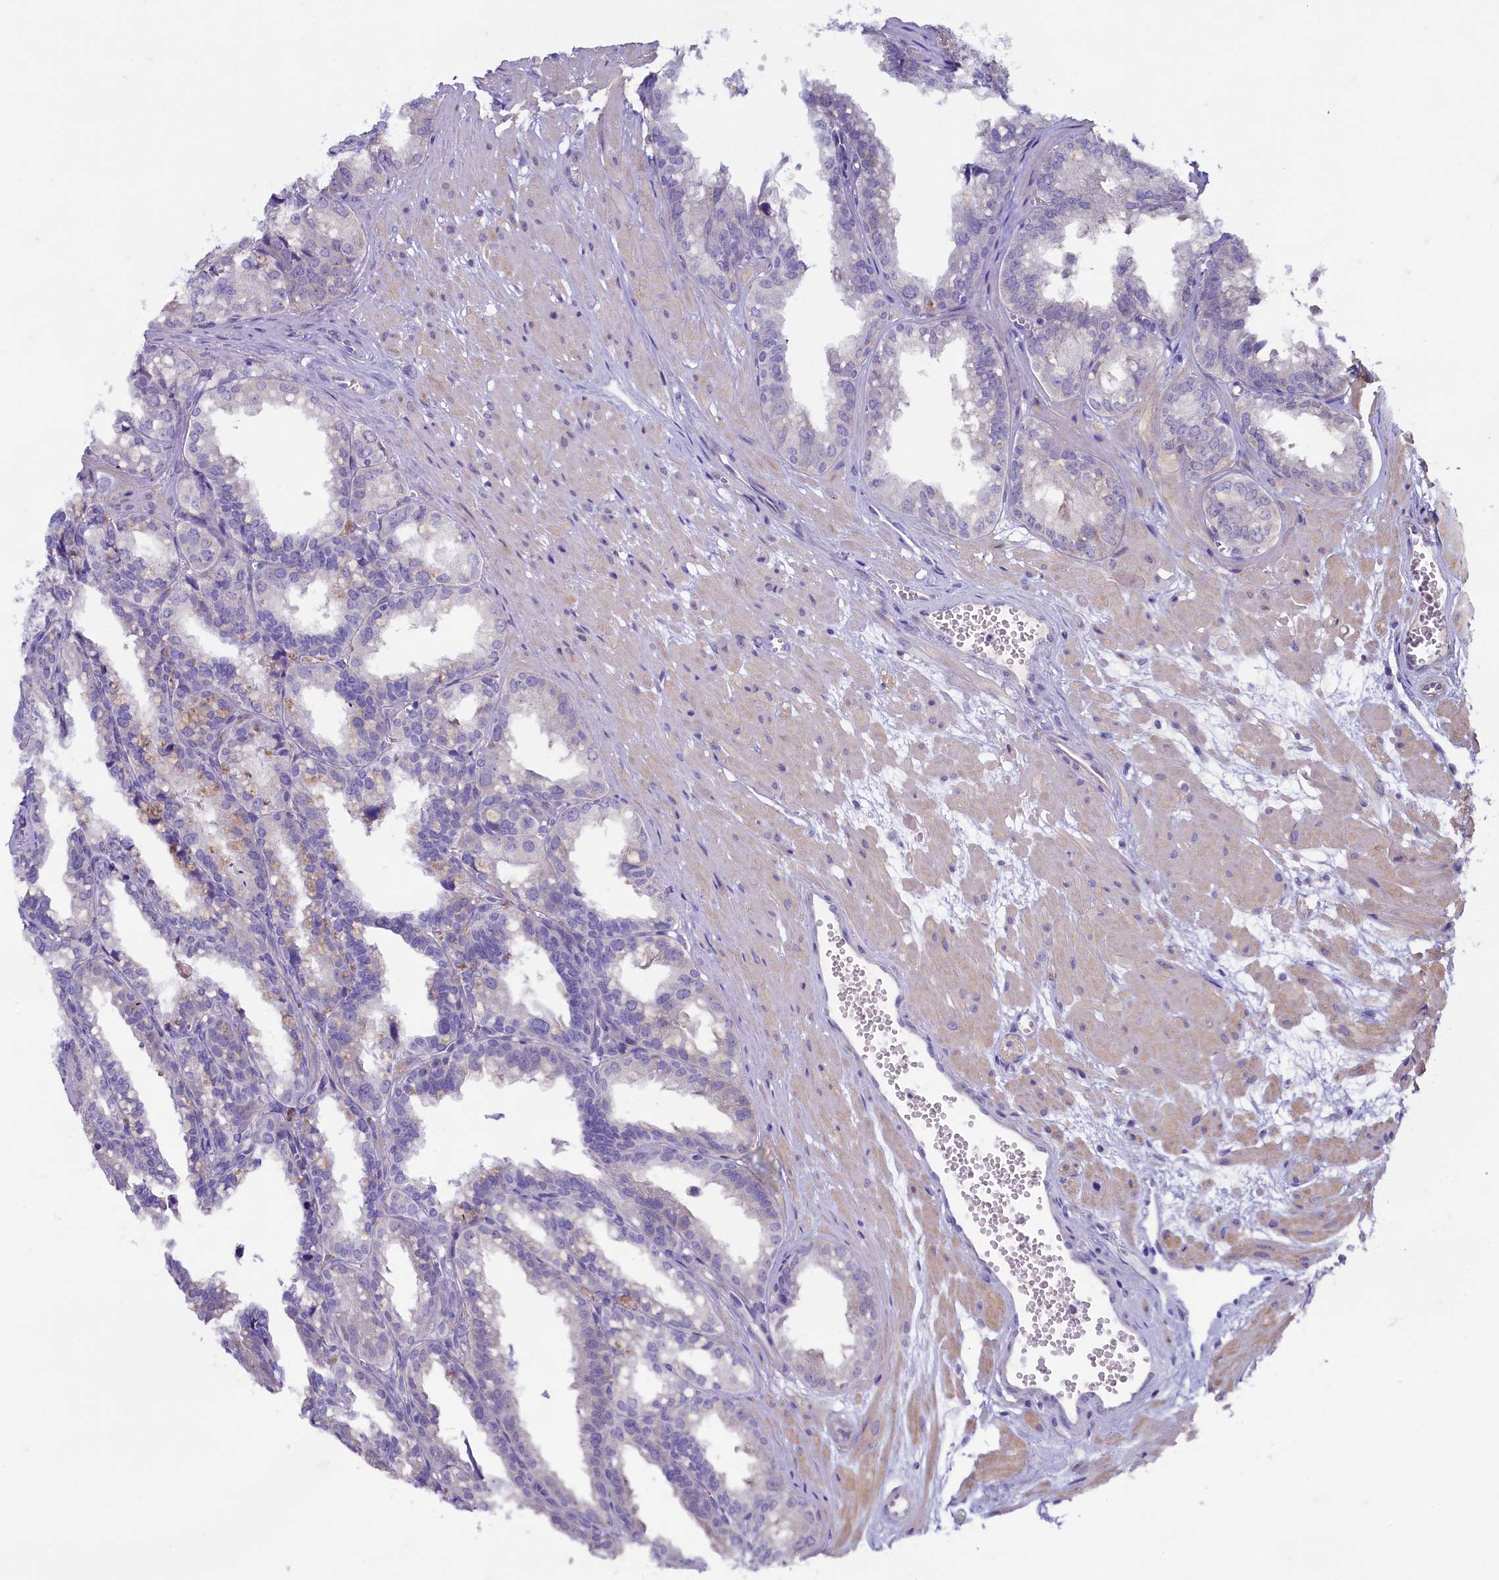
{"staining": {"intensity": "negative", "quantity": "none", "location": "none"}, "tissue": "seminal vesicle", "cell_type": "Glandular cells", "image_type": "normal", "snomed": [{"axis": "morphology", "description": "Normal tissue, NOS"}, {"axis": "topography", "description": "Prostate"}, {"axis": "topography", "description": "Seminal veicle"}], "caption": "The immunohistochemistry image has no significant expression in glandular cells of seminal vesicle. The staining is performed using DAB (3,3'-diaminobenzidine) brown chromogen with nuclei counter-stained in using hematoxylin.", "gene": "MAP1LC3A", "patient": {"sex": "male", "age": 51}}